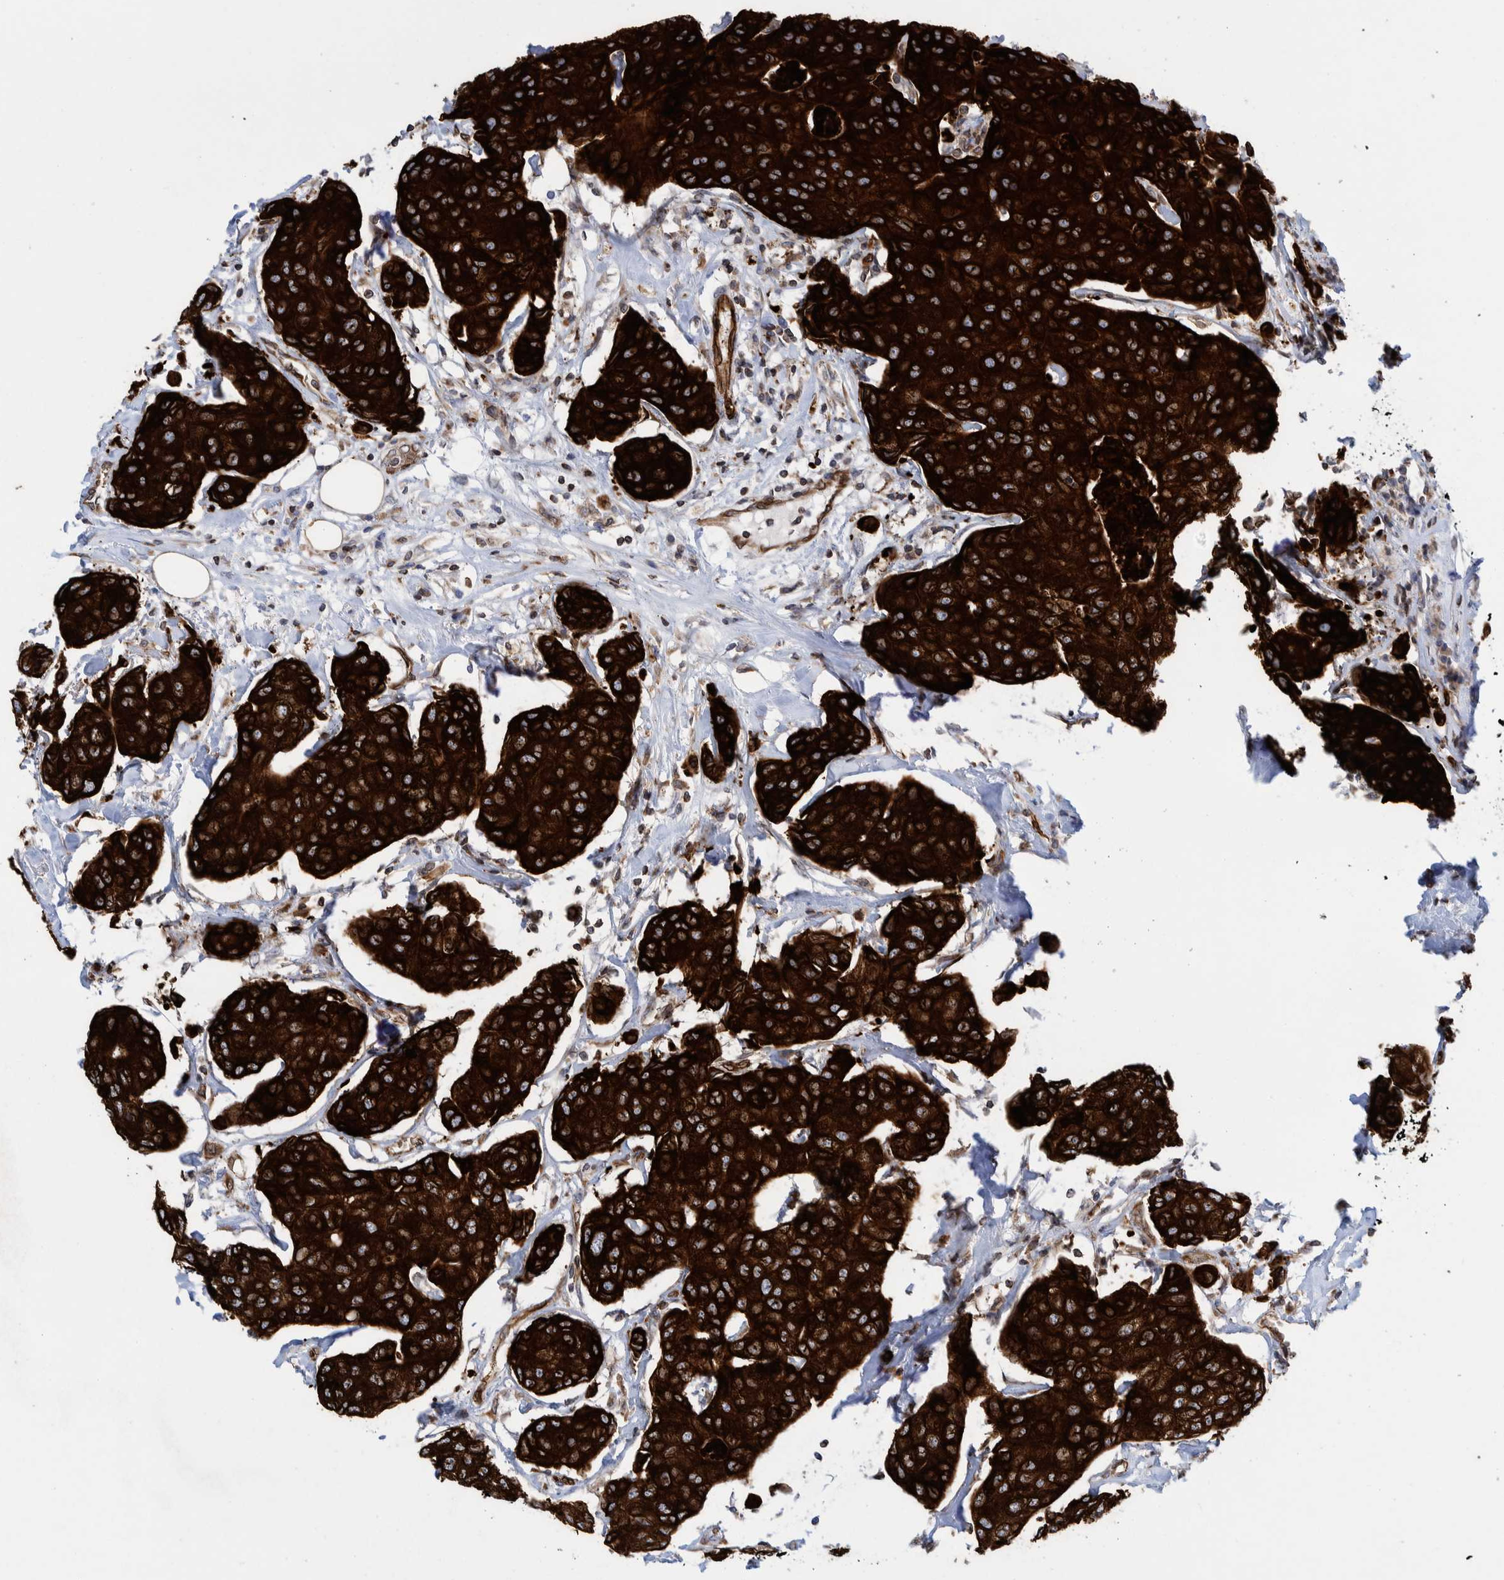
{"staining": {"intensity": "strong", "quantity": ">75%", "location": "cytoplasmic/membranous"}, "tissue": "breast cancer", "cell_type": "Tumor cells", "image_type": "cancer", "snomed": [{"axis": "morphology", "description": "Duct carcinoma"}, {"axis": "topography", "description": "Breast"}], "caption": "Strong cytoplasmic/membranous positivity for a protein is identified in about >75% of tumor cells of breast cancer using immunohistochemistry (IHC).", "gene": "THEM6", "patient": {"sex": "female", "age": 80}}